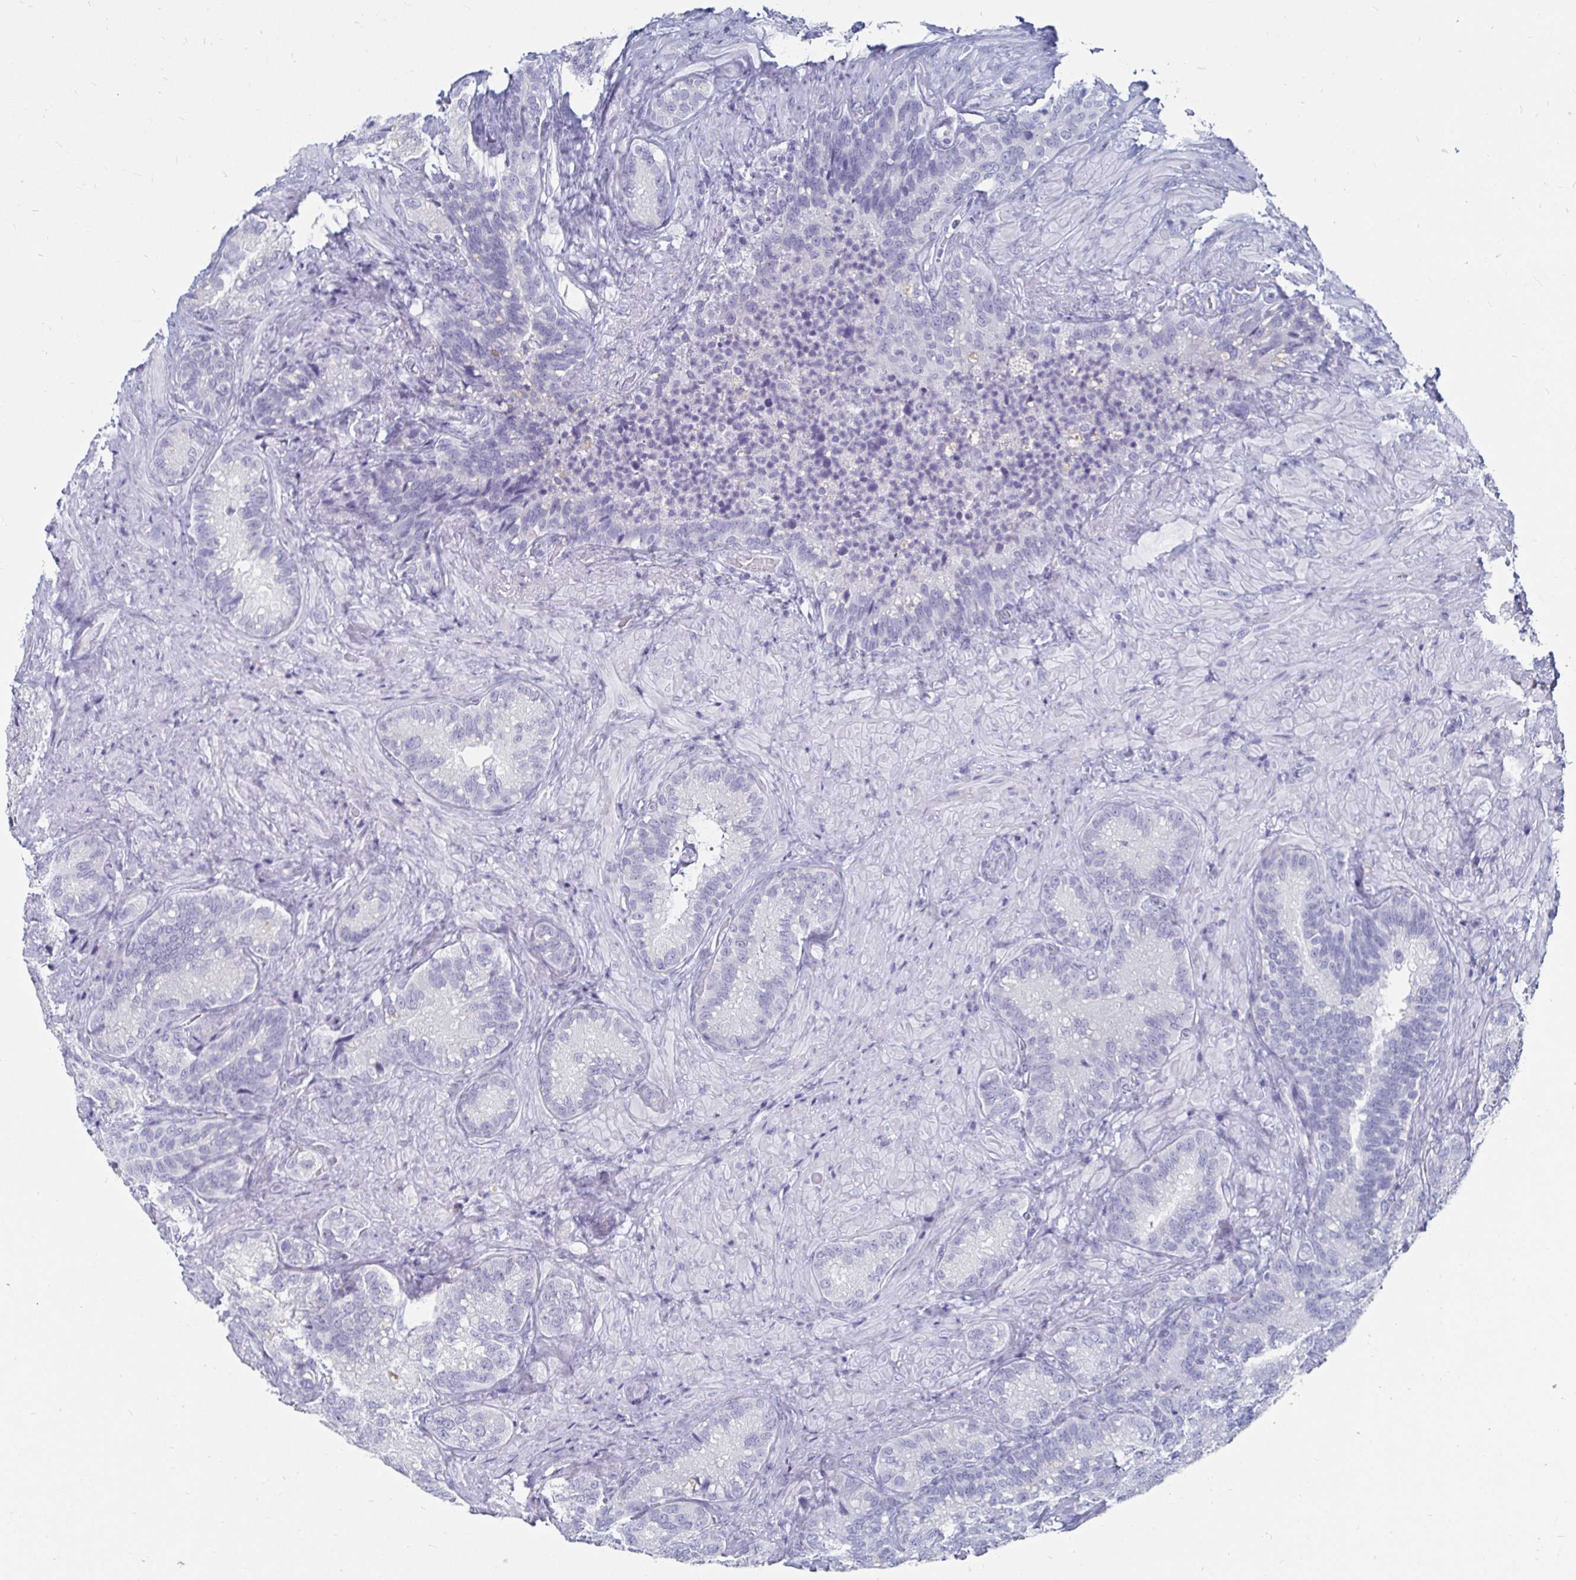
{"staining": {"intensity": "negative", "quantity": "none", "location": "none"}, "tissue": "seminal vesicle", "cell_type": "Glandular cells", "image_type": "normal", "snomed": [{"axis": "morphology", "description": "Normal tissue, NOS"}, {"axis": "topography", "description": "Seminal veicle"}], "caption": "Immunohistochemistry (IHC) of normal human seminal vesicle reveals no staining in glandular cells. (DAB (3,3'-diaminobenzidine) immunohistochemistry, high magnification).", "gene": "CA9", "patient": {"sex": "male", "age": 68}}